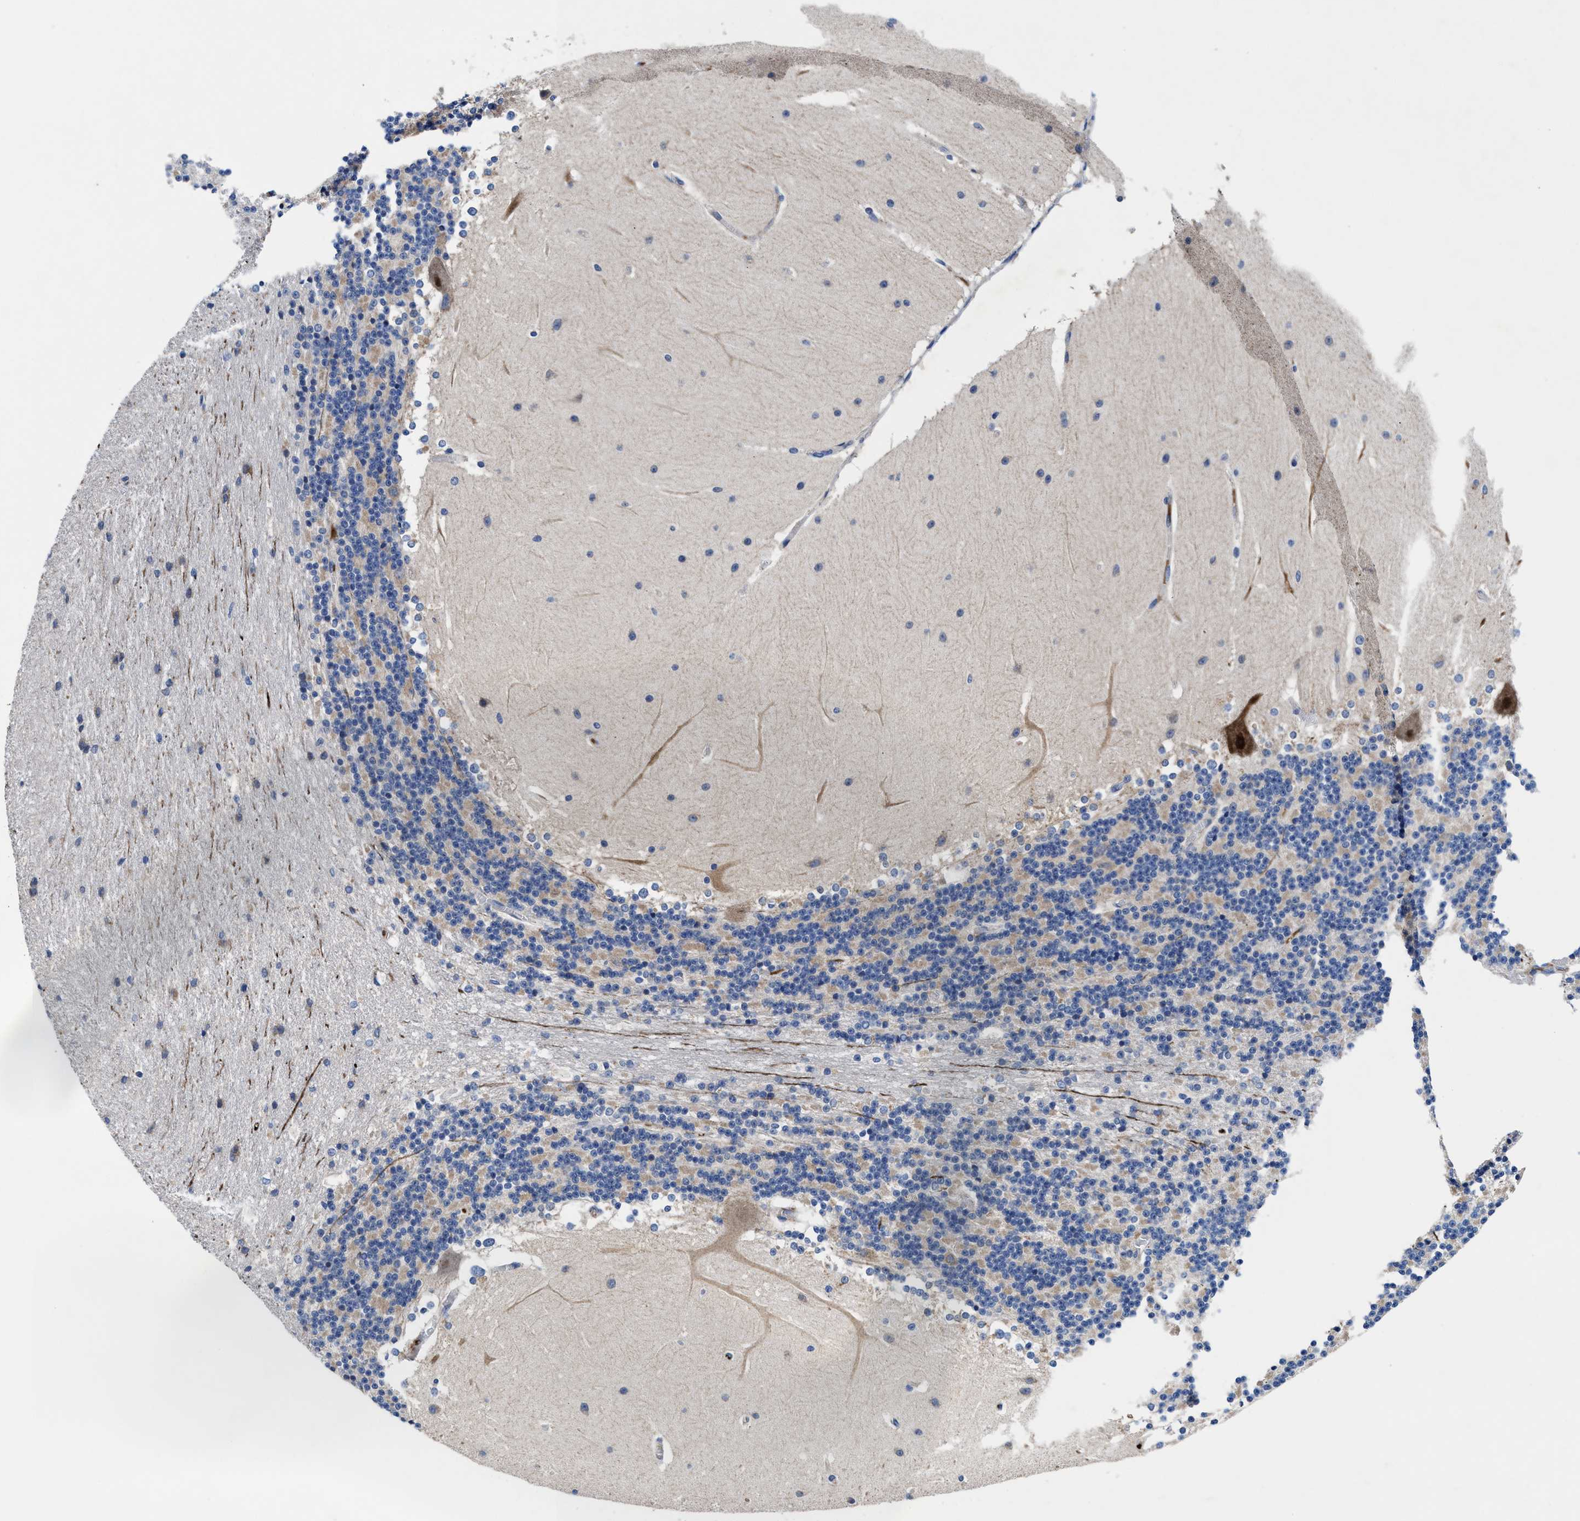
{"staining": {"intensity": "negative", "quantity": "none", "location": "none"}, "tissue": "cerebellum", "cell_type": "Cells in granular layer", "image_type": "normal", "snomed": [{"axis": "morphology", "description": "Normal tissue, NOS"}, {"axis": "topography", "description": "Cerebellum"}], "caption": "Immunohistochemistry histopathology image of normal cerebellum stained for a protein (brown), which reveals no expression in cells in granular layer.", "gene": "DHRS13", "patient": {"sex": "female", "age": 19}}